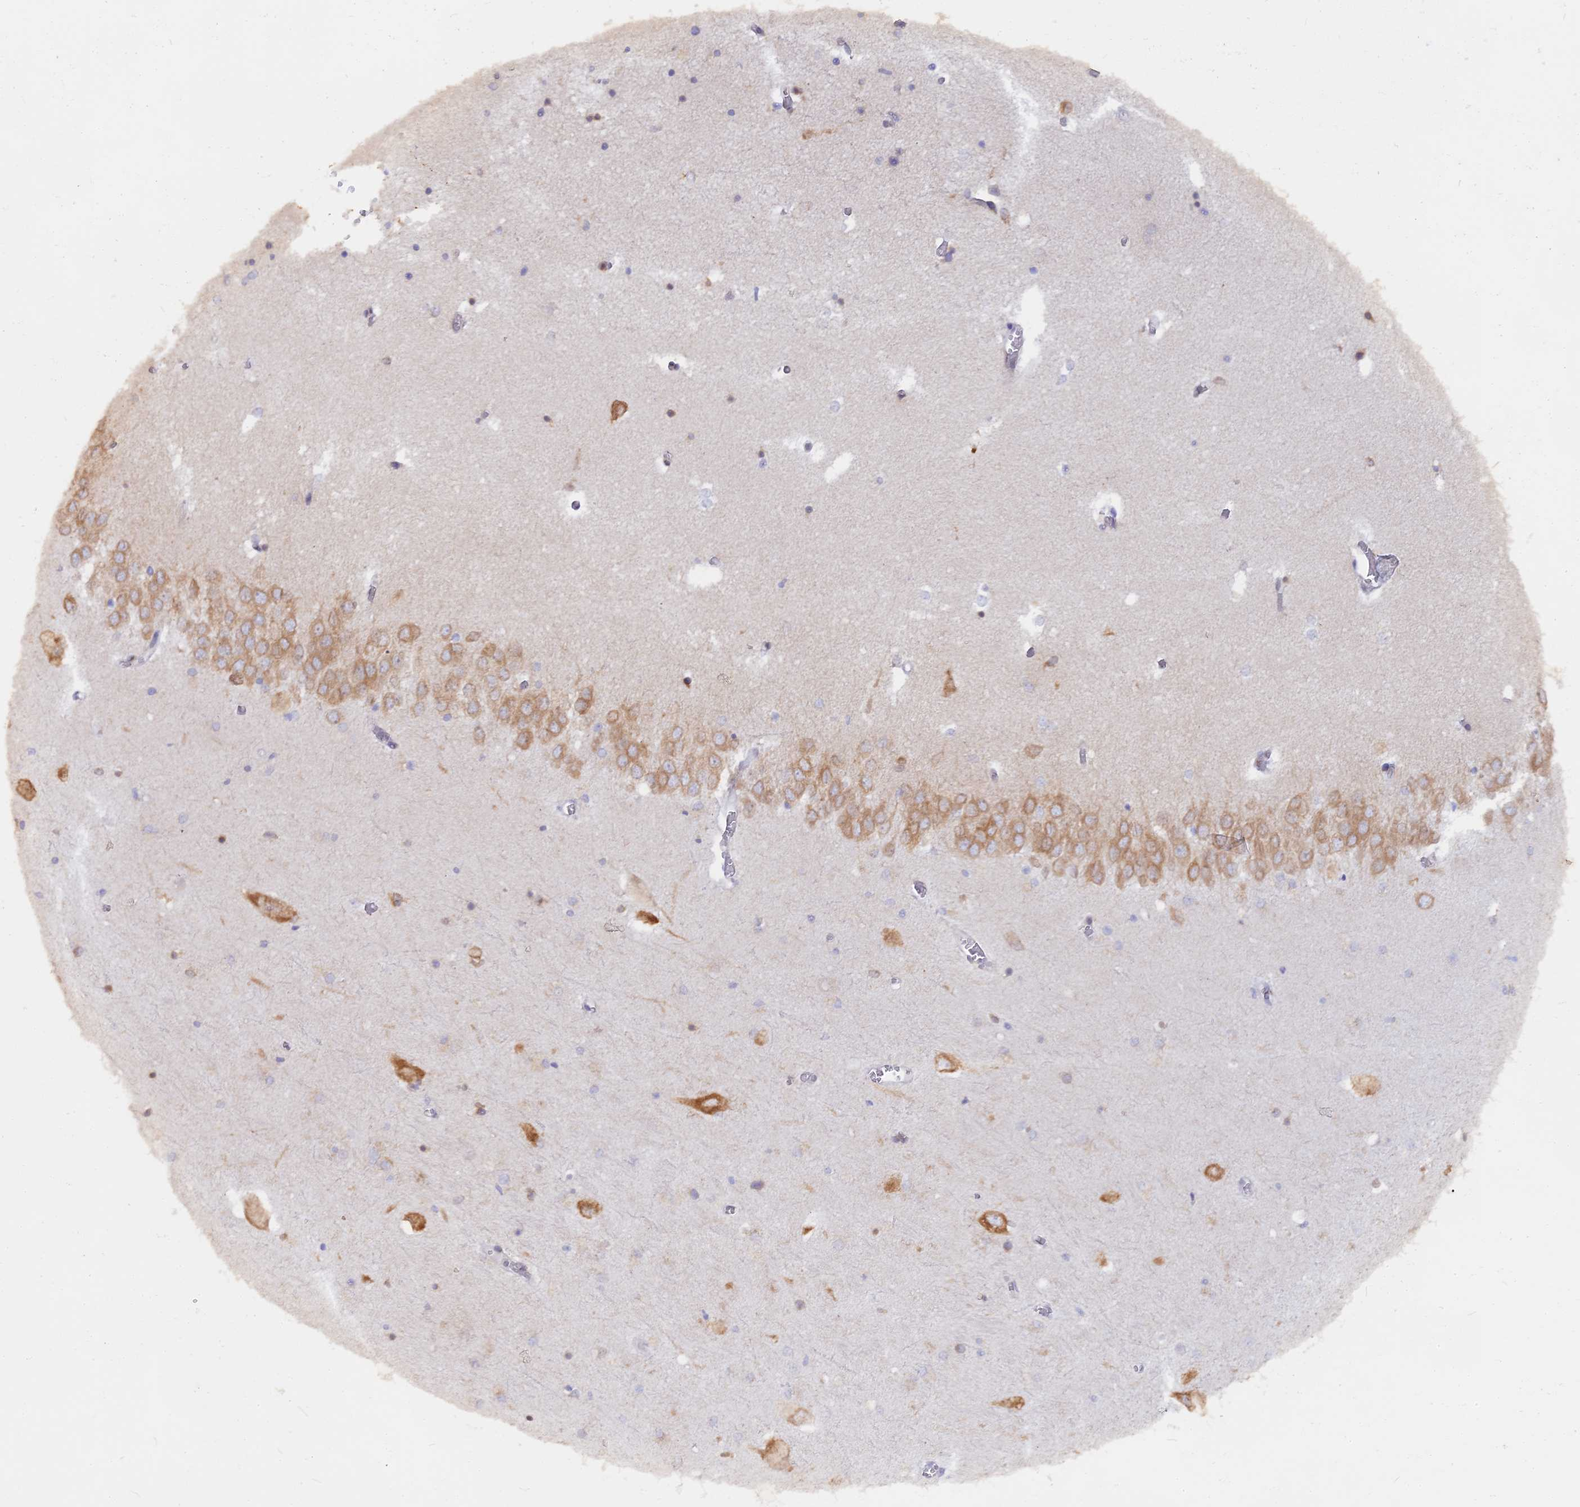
{"staining": {"intensity": "weak", "quantity": "<25%", "location": "cytoplasmic/membranous"}, "tissue": "hippocampus", "cell_type": "Glial cells", "image_type": "normal", "snomed": [{"axis": "morphology", "description": "Normal tissue, NOS"}, {"axis": "topography", "description": "Hippocampus"}], "caption": "This is an immunohistochemistry histopathology image of benign human hippocampus. There is no positivity in glial cells.", "gene": "TLCD1", "patient": {"sex": "male", "age": 70}}